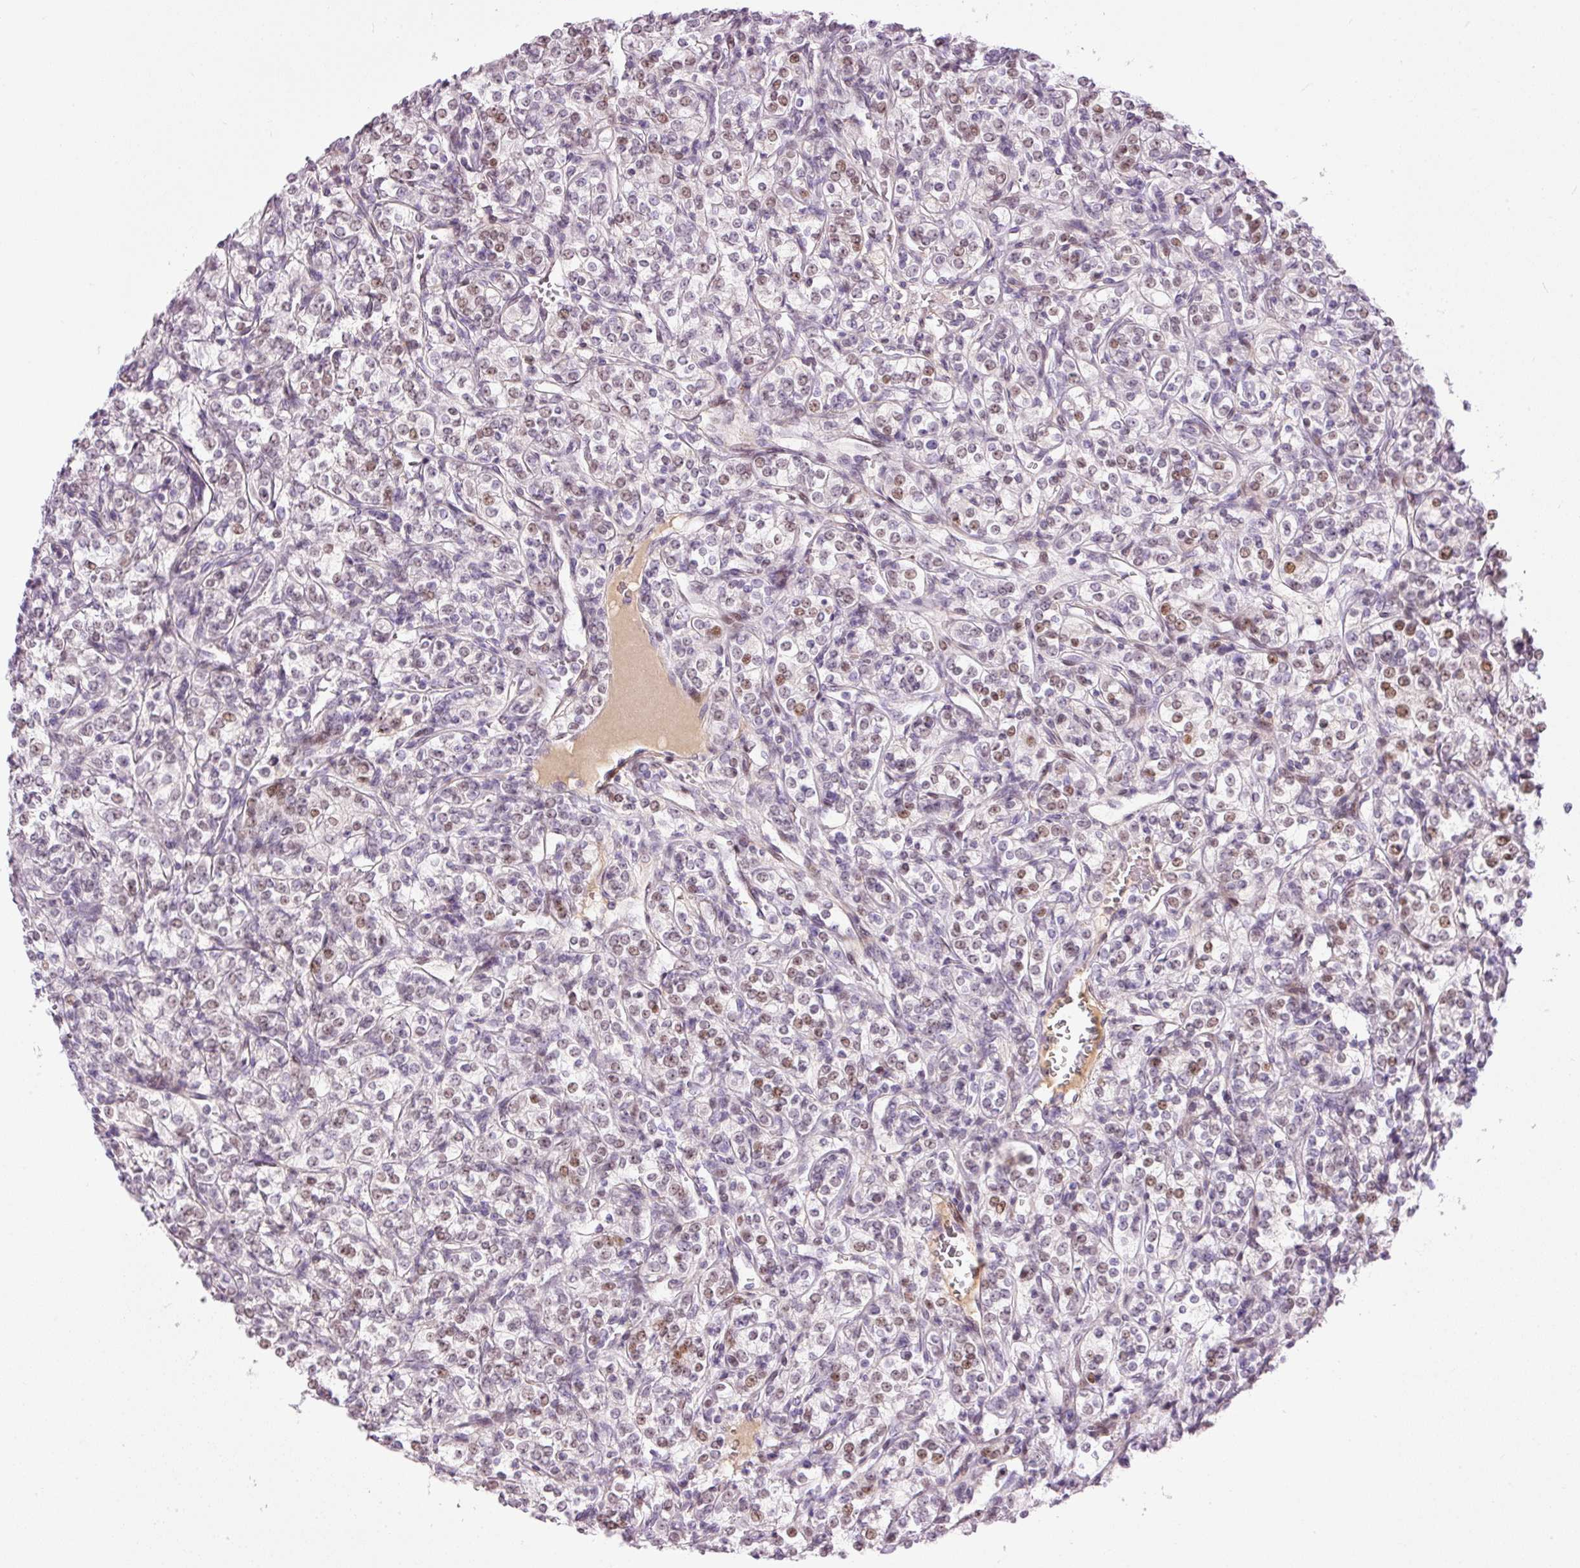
{"staining": {"intensity": "weak", "quantity": "25%-75%", "location": "nuclear"}, "tissue": "renal cancer", "cell_type": "Tumor cells", "image_type": "cancer", "snomed": [{"axis": "morphology", "description": "Adenocarcinoma, NOS"}, {"axis": "topography", "description": "Kidney"}], "caption": "DAB immunohistochemical staining of renal cancer shows weak nuclear protein positivity in approximately 25%-75% of tumor cells.", "gene": "HNF1A", "patient": {"sex": "male", "age": 77}}